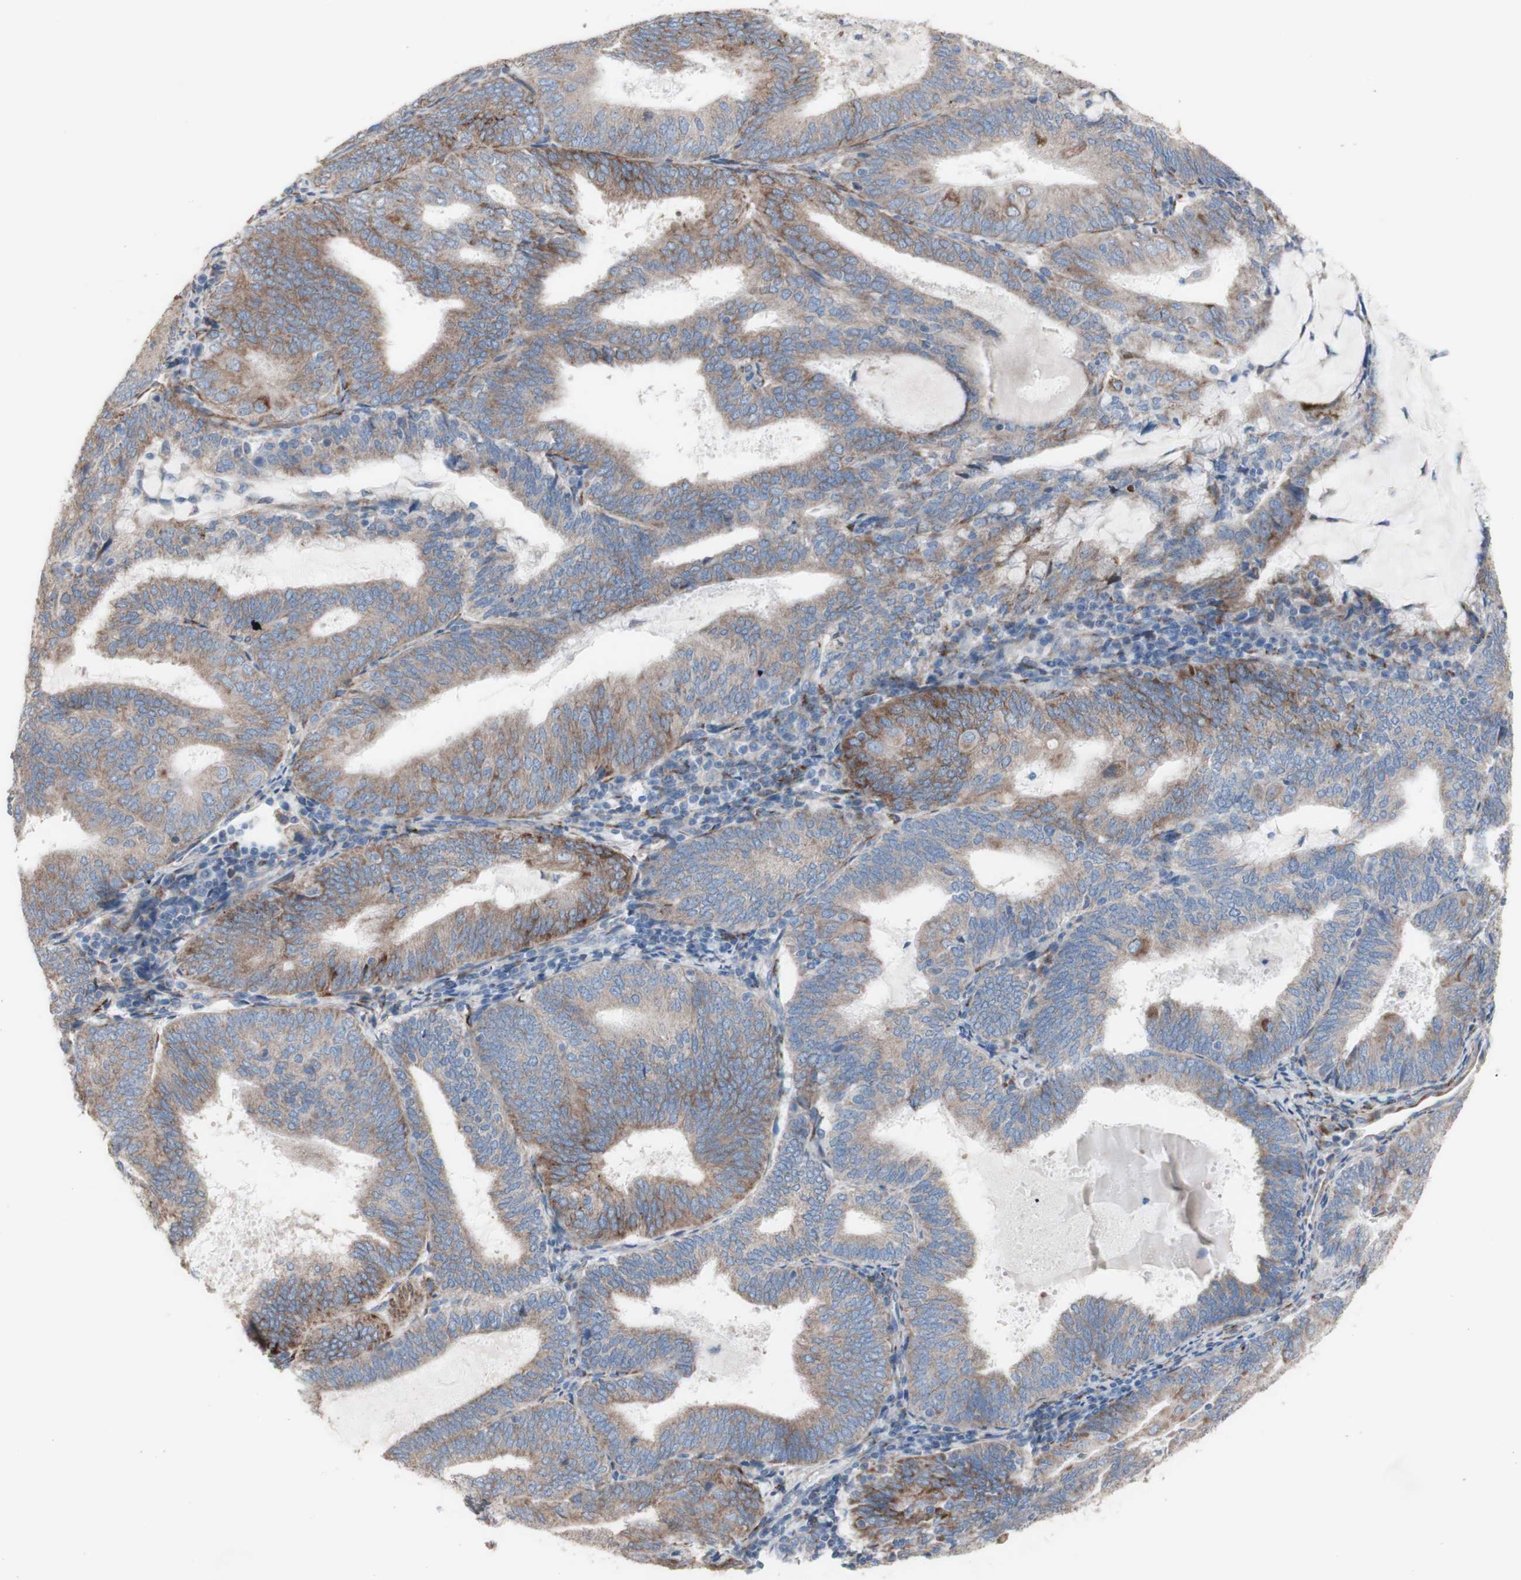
{"staining": {"intensity": "moderate", "quantity": ">75%", "location": "cytoplasmic/membranous"}, "tissue": "endometrial cancer", "cell_type": "Tumor cells", "image_type": "cancer", "snomed": [{"axis": "morphology", "description": "Adenocarcinoma, NOS"}, {"axis": "topography", "description": "Endometrium"}], "caption": "IHC image of endometrial adenocarcinoma stained for a protein (brown), which exhibits medium levels of moderate cytoplasmic/membranous staining in approximately >75% of tumor cells.", "gene": "AGPAT5", "patient": {"sex": "female", "age": 81}}